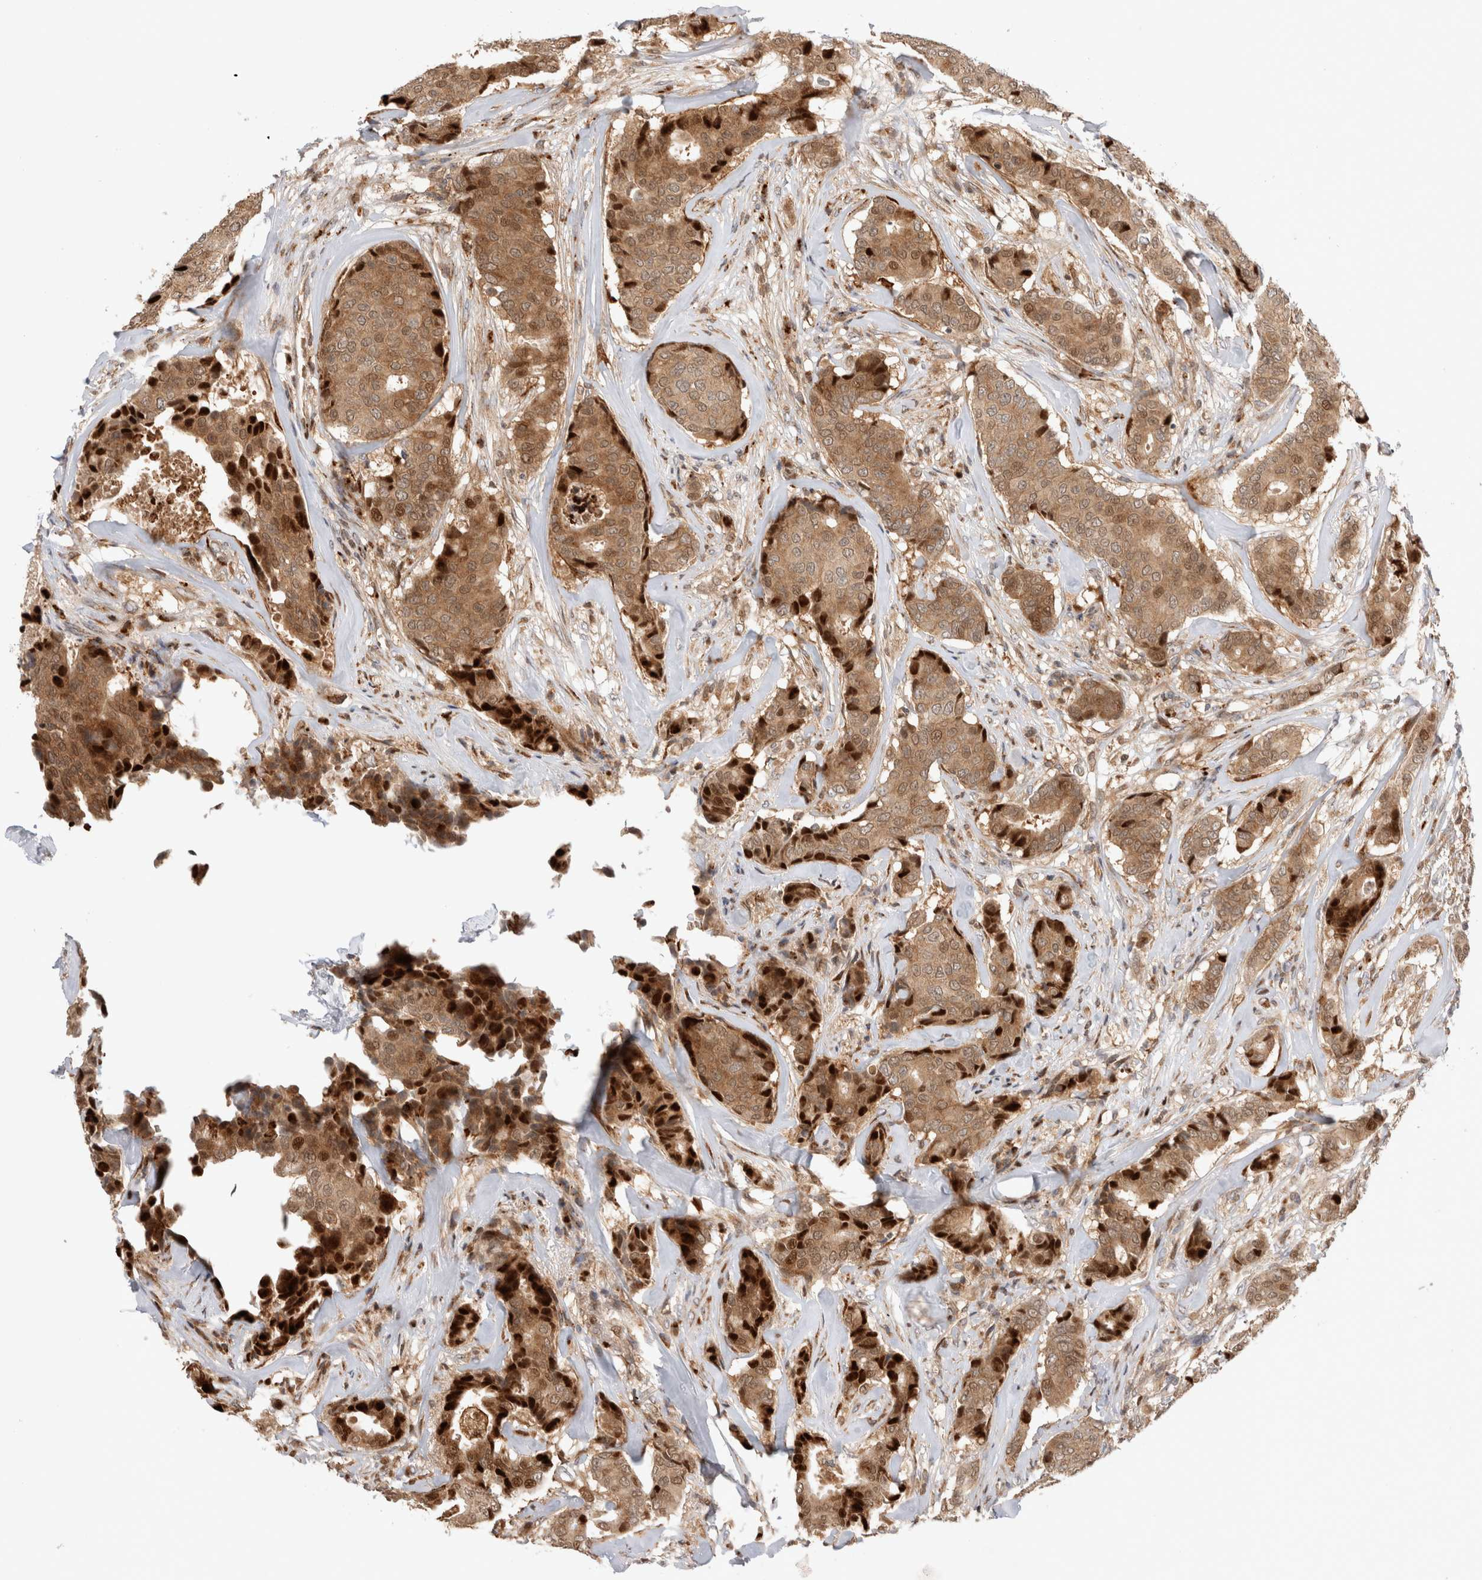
{"staining": {"intensity": "strong", "quantity": ">75%", "location": "cytoplasmic/membranous,nuclear"}, "tissue": "breast cancer", "cell_type": "Tumor cells", "image_type": "cancer", "snomed": [{"axis": "morphology", "description": "Duct carcinoma"}, {"axis": "topography", "description": "Breast"}], "caption": "This micrograph displays breast cancer stained with IHC to label a protein in brown. The cytoplasmic/membranous and nuclear of tumor cells show strong positivity for the protein. Nuclei are counter-stained blue.", "gene": "OTUD6B", "patient": {"sex": "female", "age": 75}}